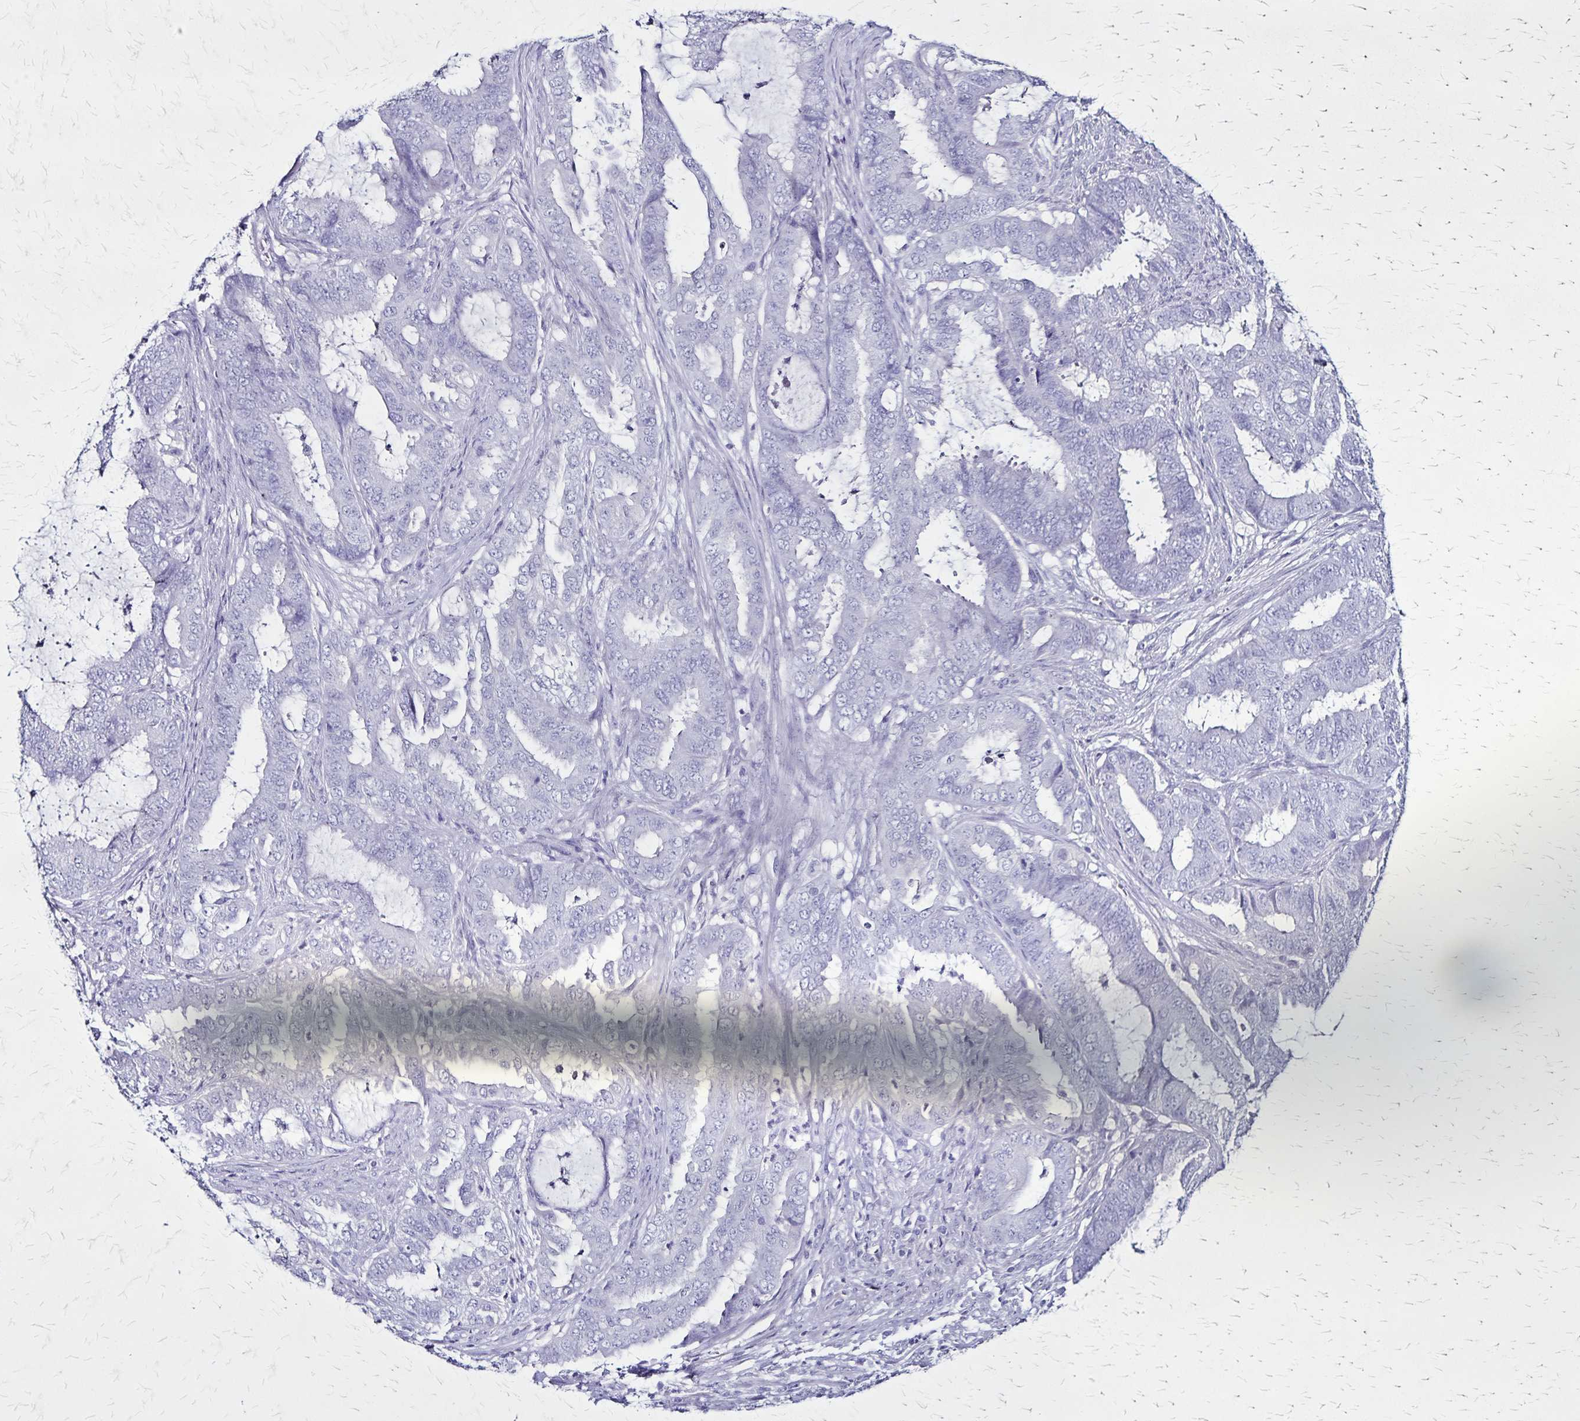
{"staining": {"intensity": "negative", "quantity": "none", "location": "none"}, "tissue": "endometrial cancer", "cell_type": "Tumor cells", "image_type": "cancer", "snomed": [{"axis": "morphology", "description": "Adenocarcinoma, NOS"}, {"axis": "topography", "description": "Endometrium"}], "caption": "Protein analysis of endometrial cancer reveals no significant positivity in tumor cells. (DAB (3,3'-diaminobenzidine) immunohistochemistry visualized using brightfield microscopy, high magnification).", "gene": "PLXNA4", "patient": {"sex": "female", "age": 51}}